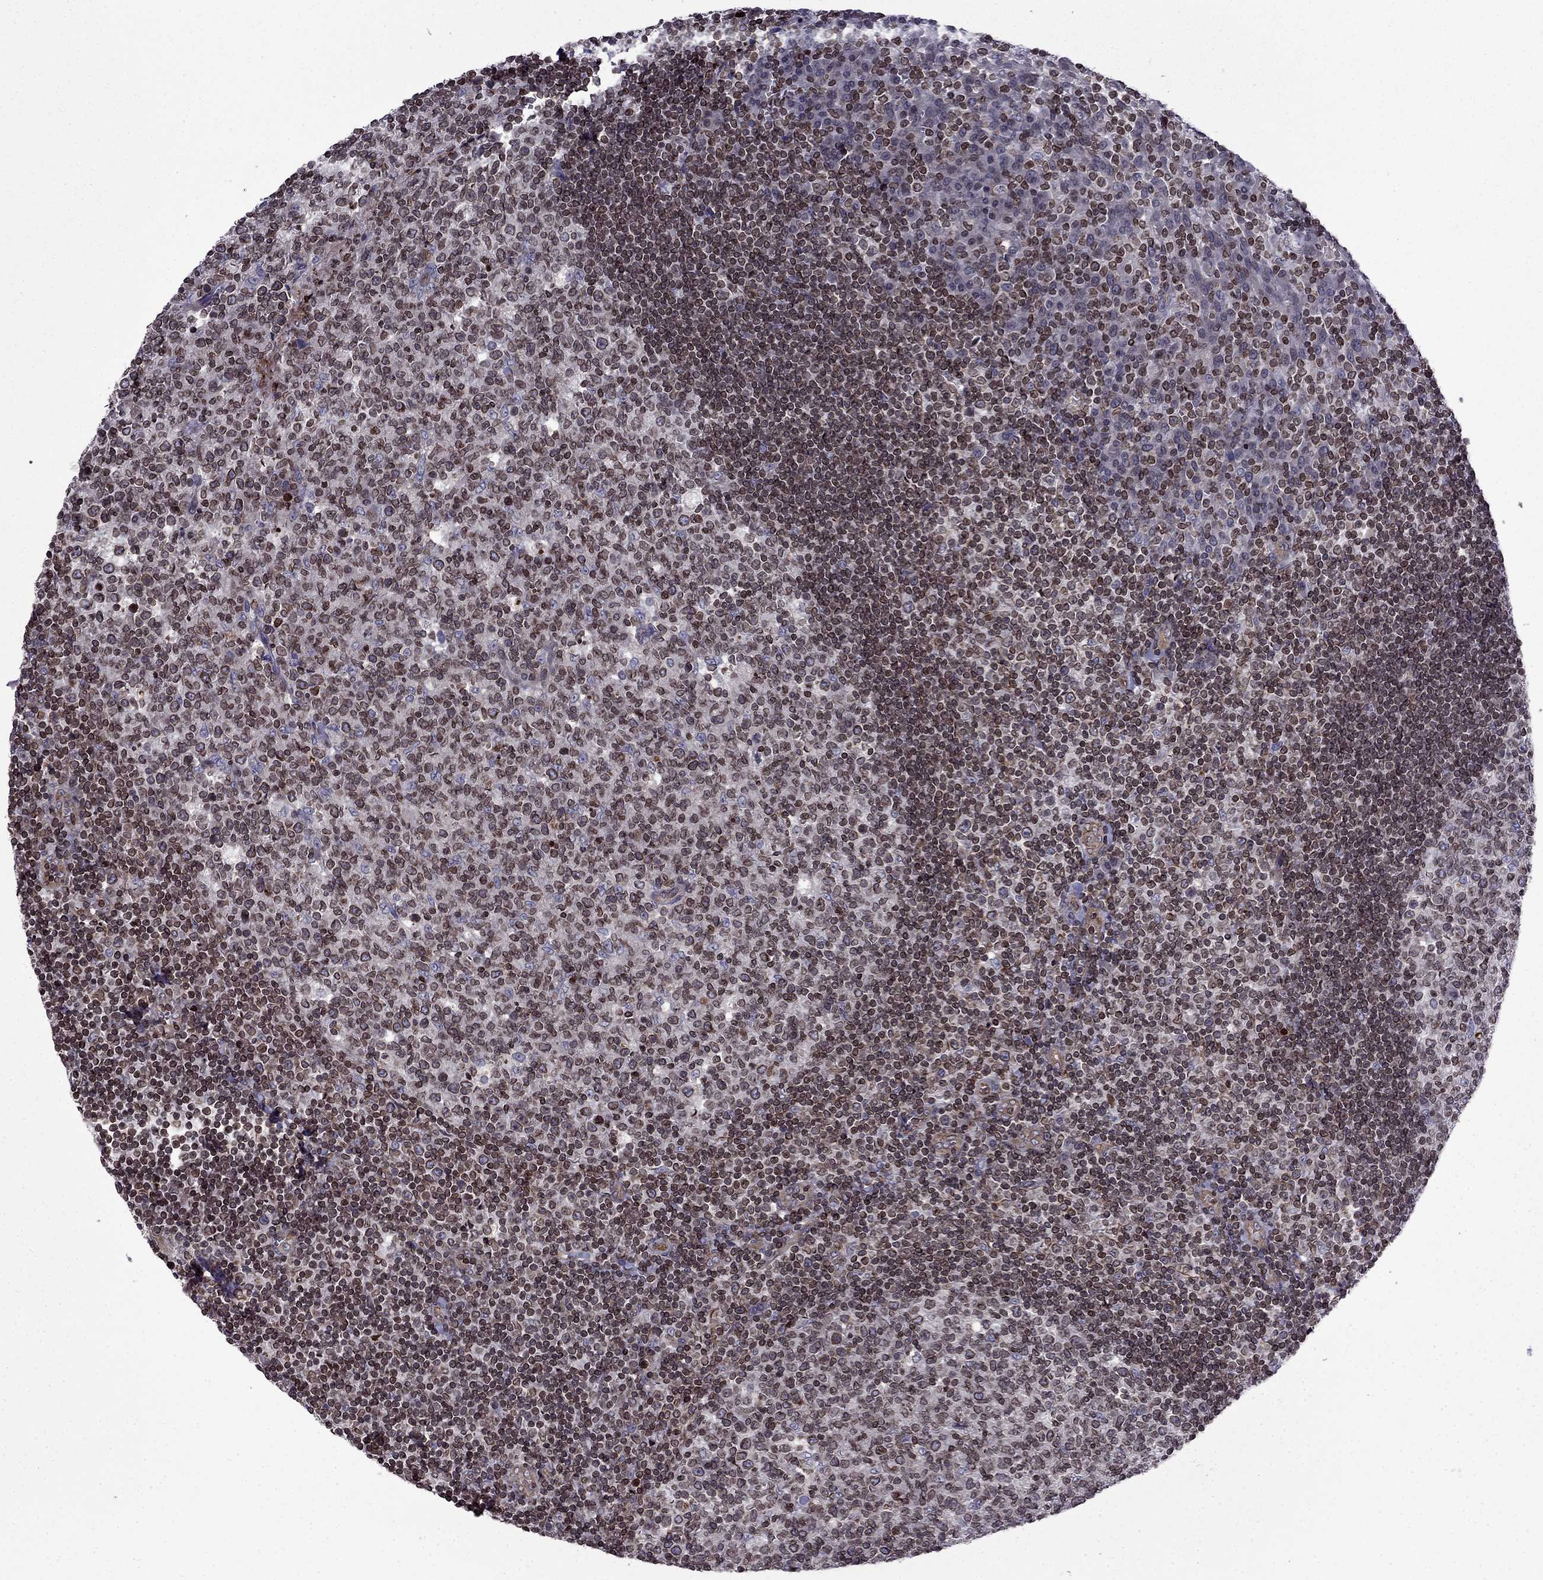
{"staining": {"intensity": "moderate", "quantity": "<25%", "location": "nuclear"}, "tissue": "tonsil", "cell_type": "Germinal center cells", "image_type": "normal", "snomed": [{"axis": "morphology", "description": "Normal tissue, NOS"}, {"axis": "topography", "description": "Tonsil"}], "caption": "Protein staining of normal tonsil displays moderate nuclear positivity in approximately <25% of germinal center cells. (brown staining indicates protein expression, while blue staining denotes nuclei).", "gene": "CDC42BPA", "patient": {"sex": "female", "age": 13}}